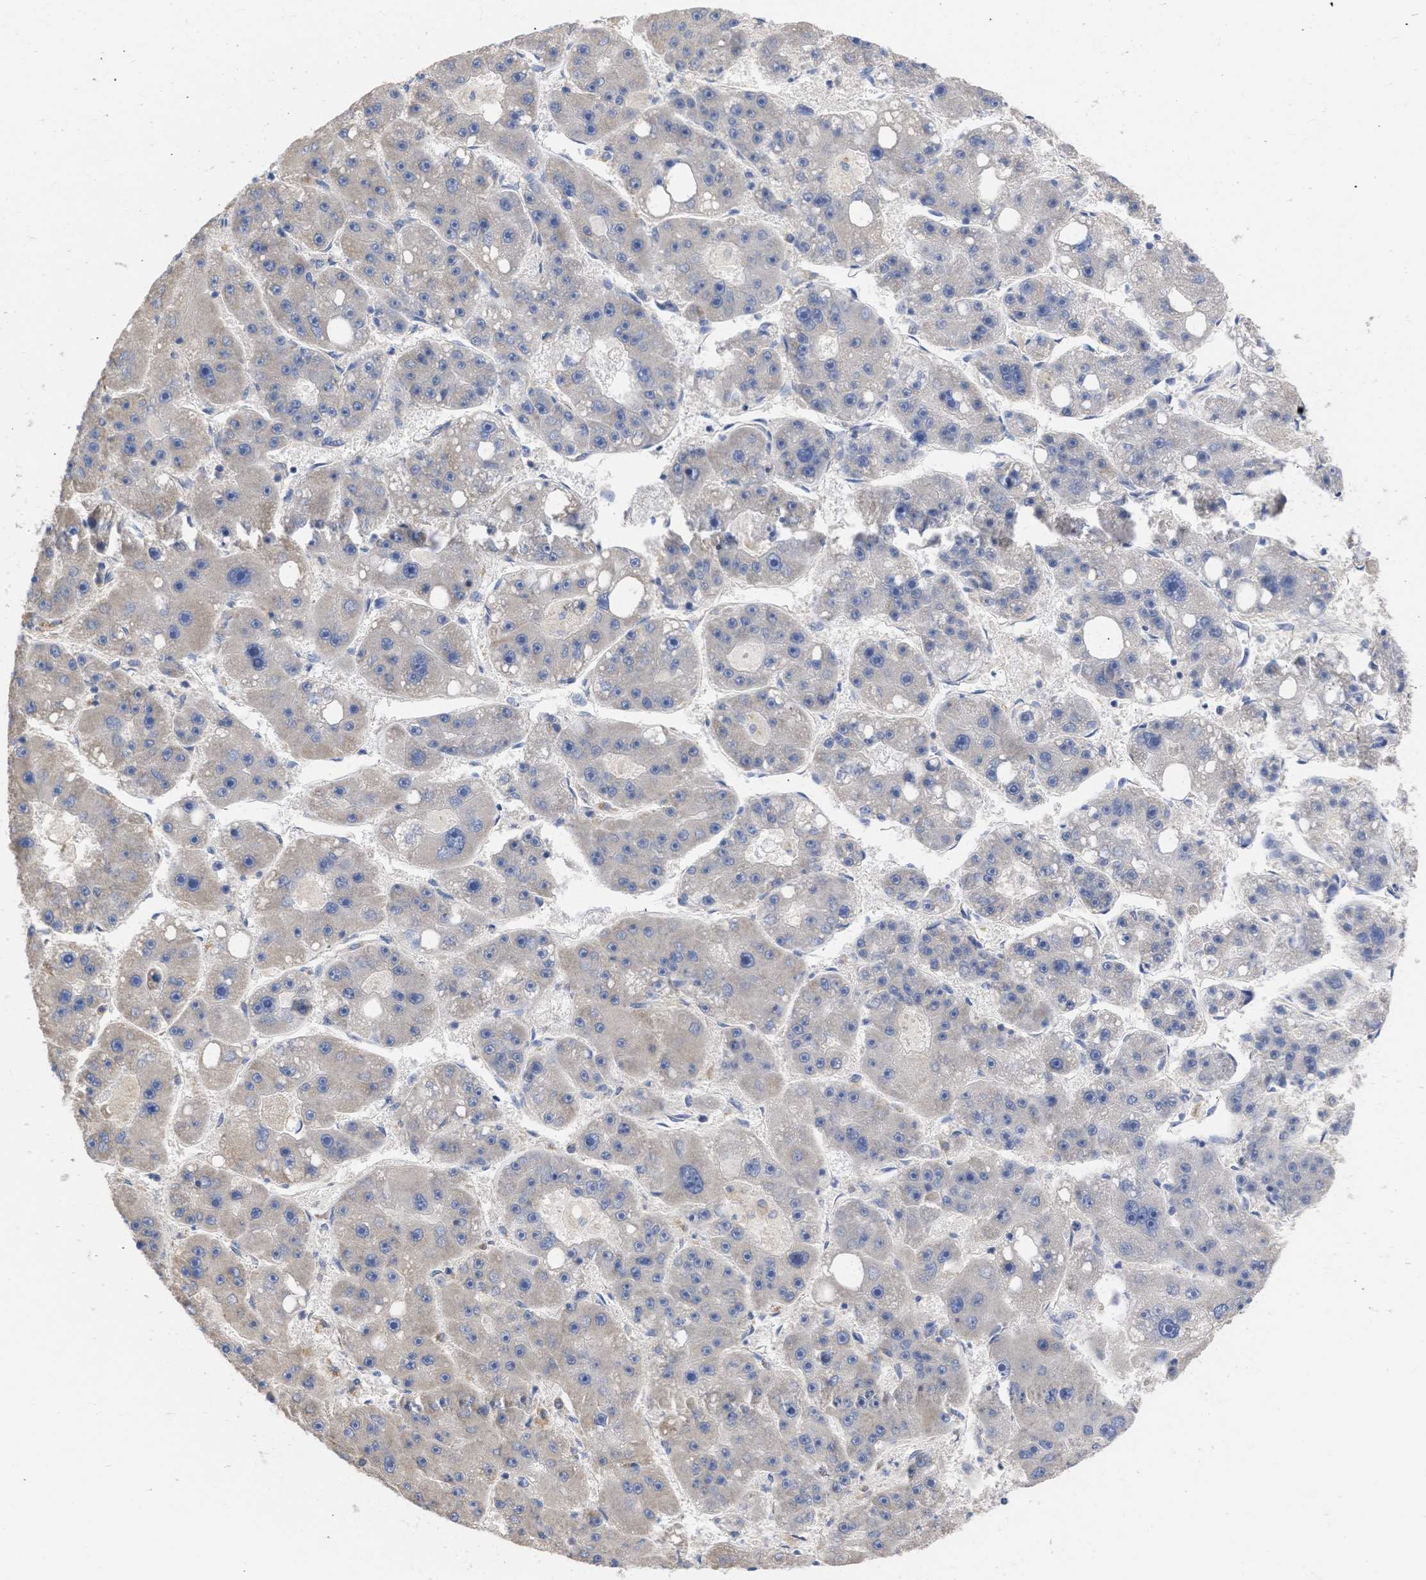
{"staining": {"intensity": "negative", "quantity": "none", "location": "none"}, "tissue": "liver cancer", "cell_type": "Tumor cells", "image_type": "cancer", "snomed": [{"axis": "morphology", "description": "Carcinoma, Hepatocellular, NOS"}, {"axis": "topography", "description": "Liver"}], "caption": "Human hepatocellular carcinoma (liver) stained for a protein using immunohistochemistry (IHC) reveals no positivity in tumor cells.", "gene": "MAP2K3", "patient": {"sex": "female", "age": 61}}